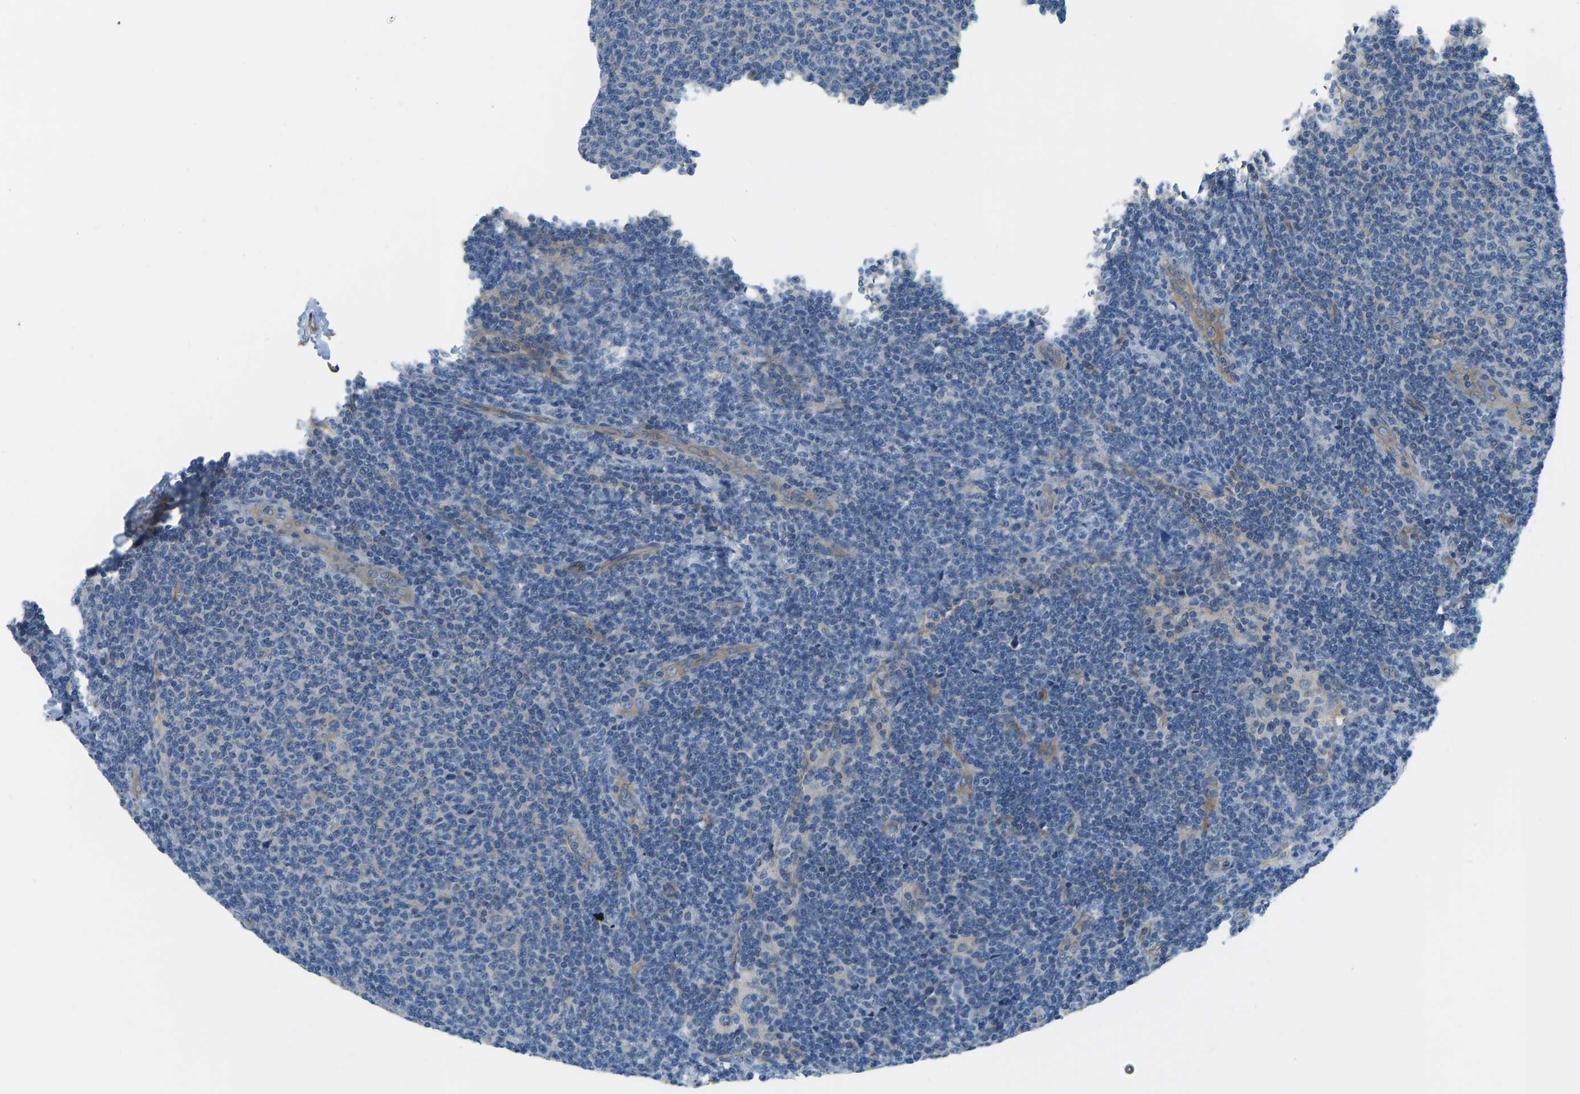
{"staining": {"intensity": "negative", "quantity": "none", "location": "none"}, "tissue": "lymphoma", "cell_type": "Tumor cells", "image_type": "cancer", "snomed": [{"axis": "morphology", "description": "Malignant lymphoma, non-Hodgkin's type, Low grade"}, {"axis": "topography", "description": "Lymph node"}], "caption": "IHC image of neoplastic tissue: lymphoma stained with DAB demonstrates no significant protein staining in tumor cells.", "gene": "CHAD", "patient": {"sex": "male", "age": 66}}